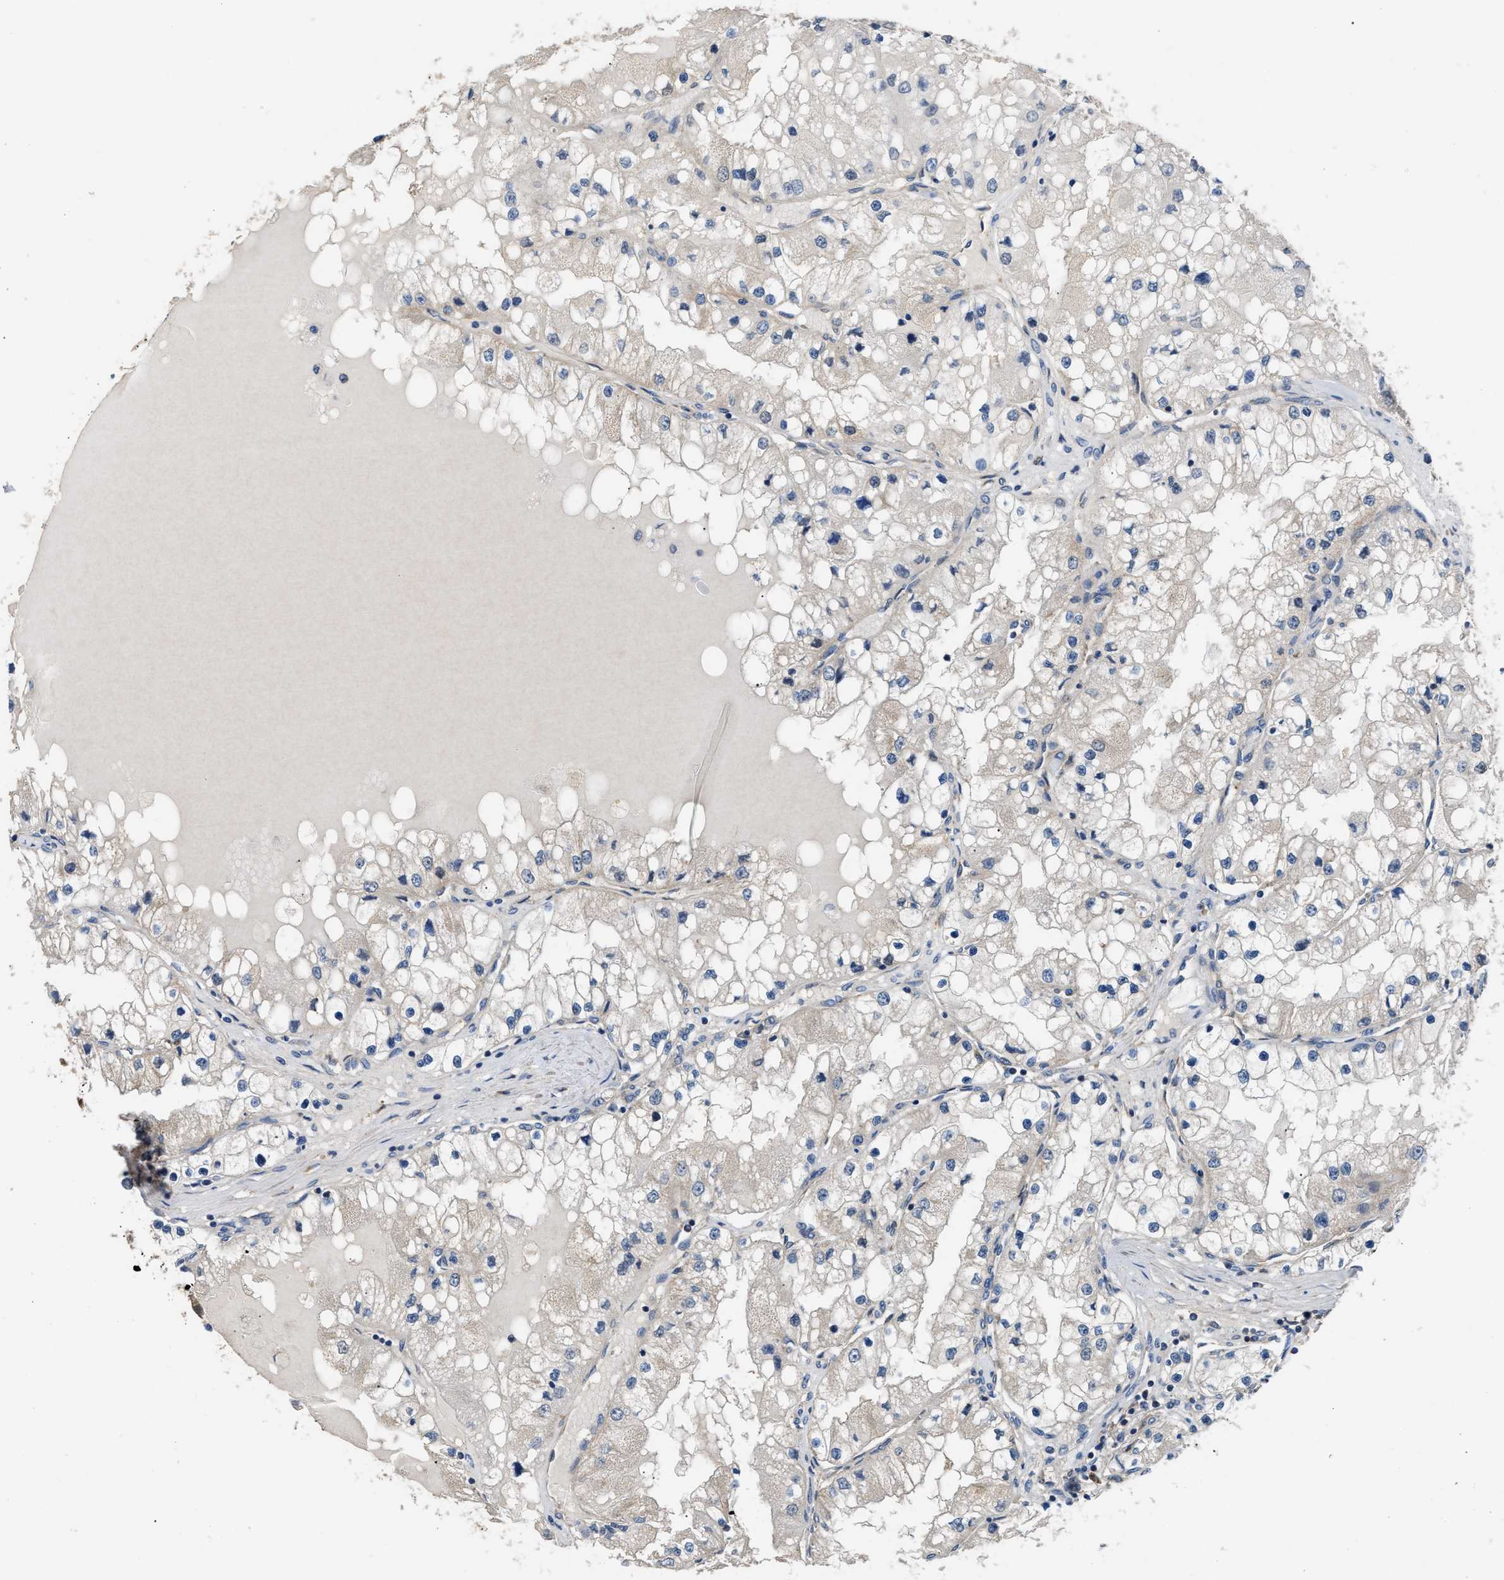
{"staining": {"intensity": "weak", "quantity": "<25%", "location": "cytoplasmic/membranous"}, "tissue": "renal cancer", "cell_type": "Tumor cells", "image_type": "cancer", "snomed": [{"axis": "morphology", "description": "Adenocarcinoma, NOS"}, {"axis": "topography", "description": "Kidney"}], "caption": "The IHC photomicrograph has no significant staining in tumor cells of renal adenocarcinoma tissue.", "gene": "PPA1", "patient": {"sex": "male", "age": 68}}